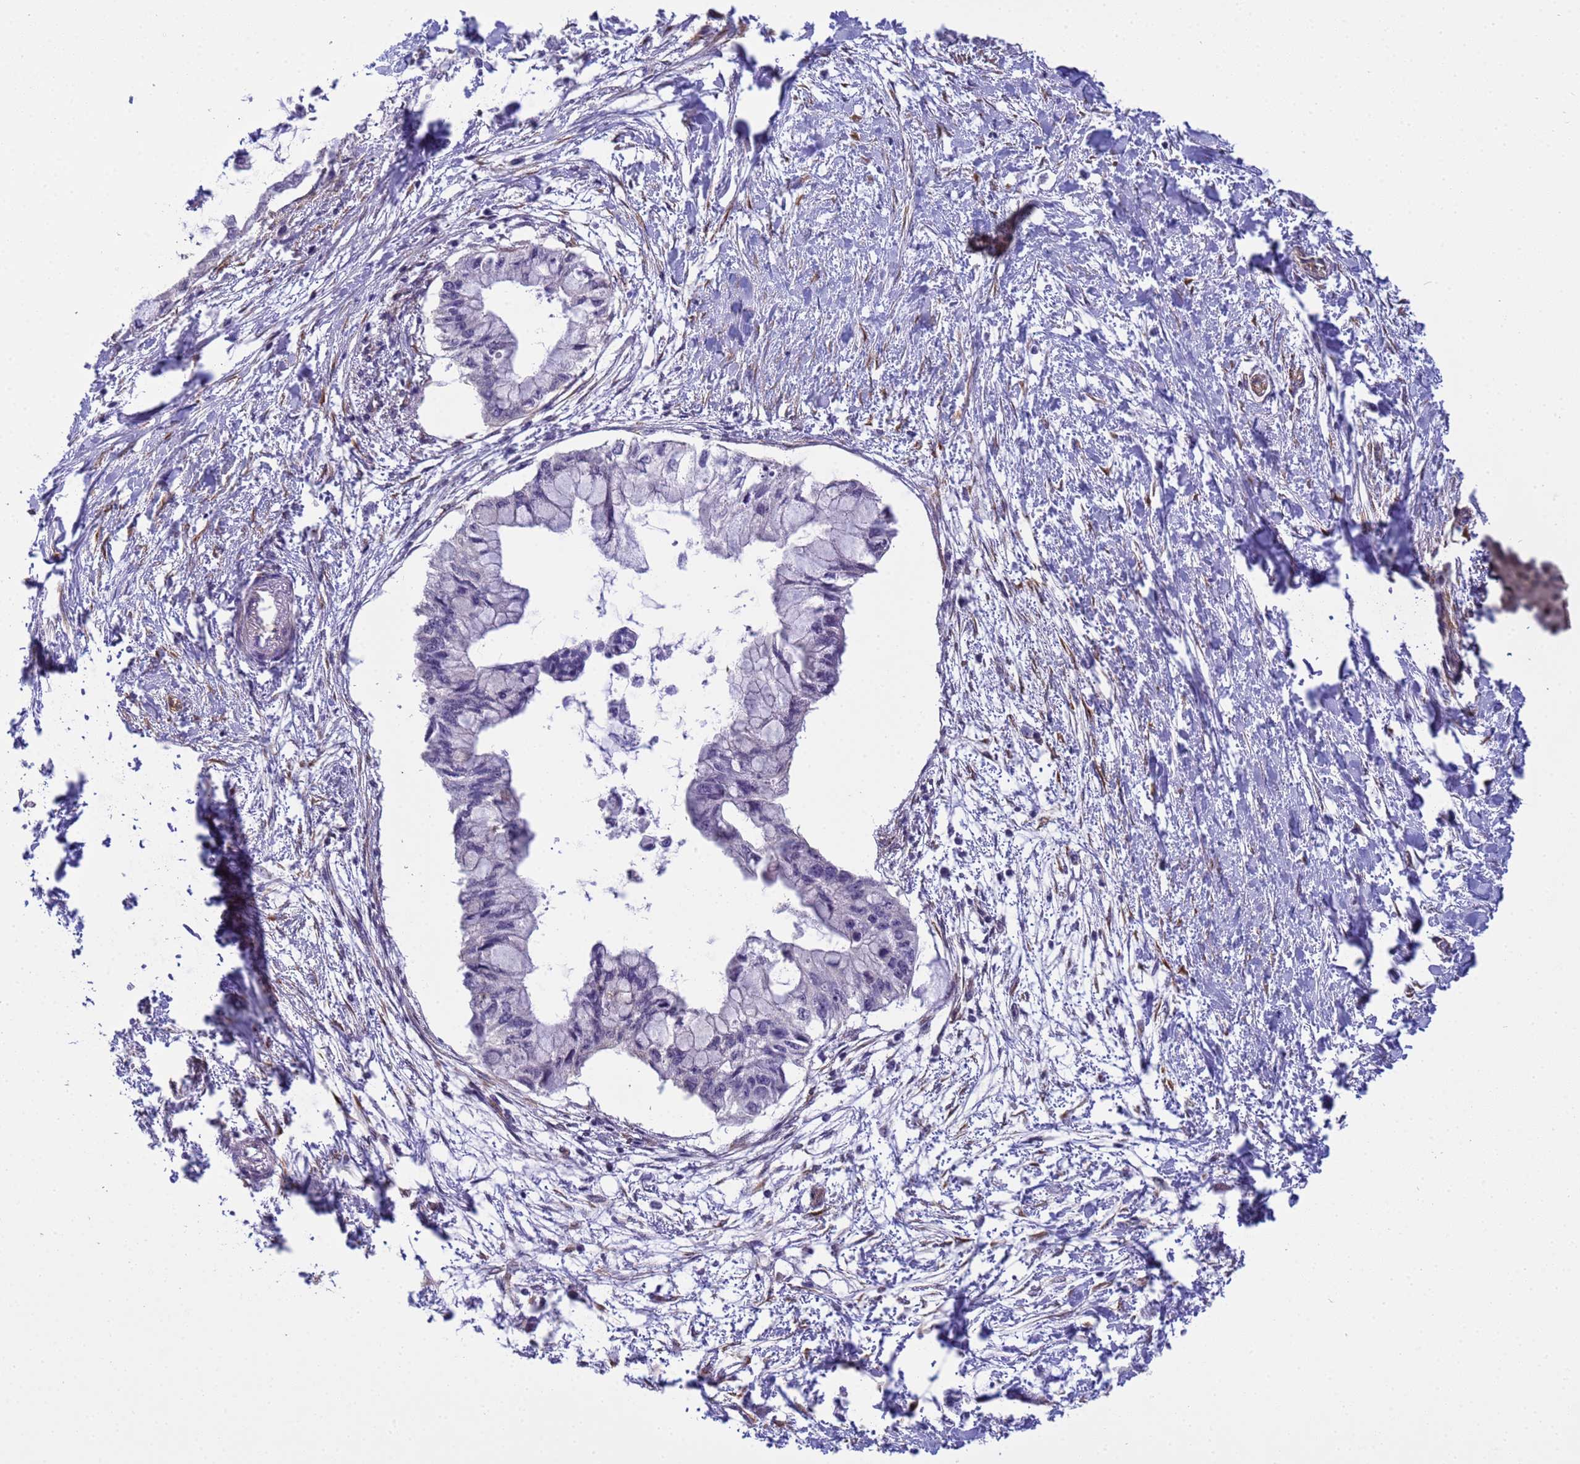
{"staining": {"intensity": "negative", "quantity": "none", "location": "none"}, "tissue": "pancreatic cancer", "cell_type": "Tumor cells", "image_type": "cancer", "snomed": [{"axis": "morphology", "description": "Adenocarcinoma, NOS"}, {"axis": "topography", "description": "Pancreas"}], "caption": "Protein analysis of adenocarcinoma (pancreatic) exhibits no significant expression in tumor cells.", "gene": "ITGB4", "patient": {"sex": "male", "age": 48}}